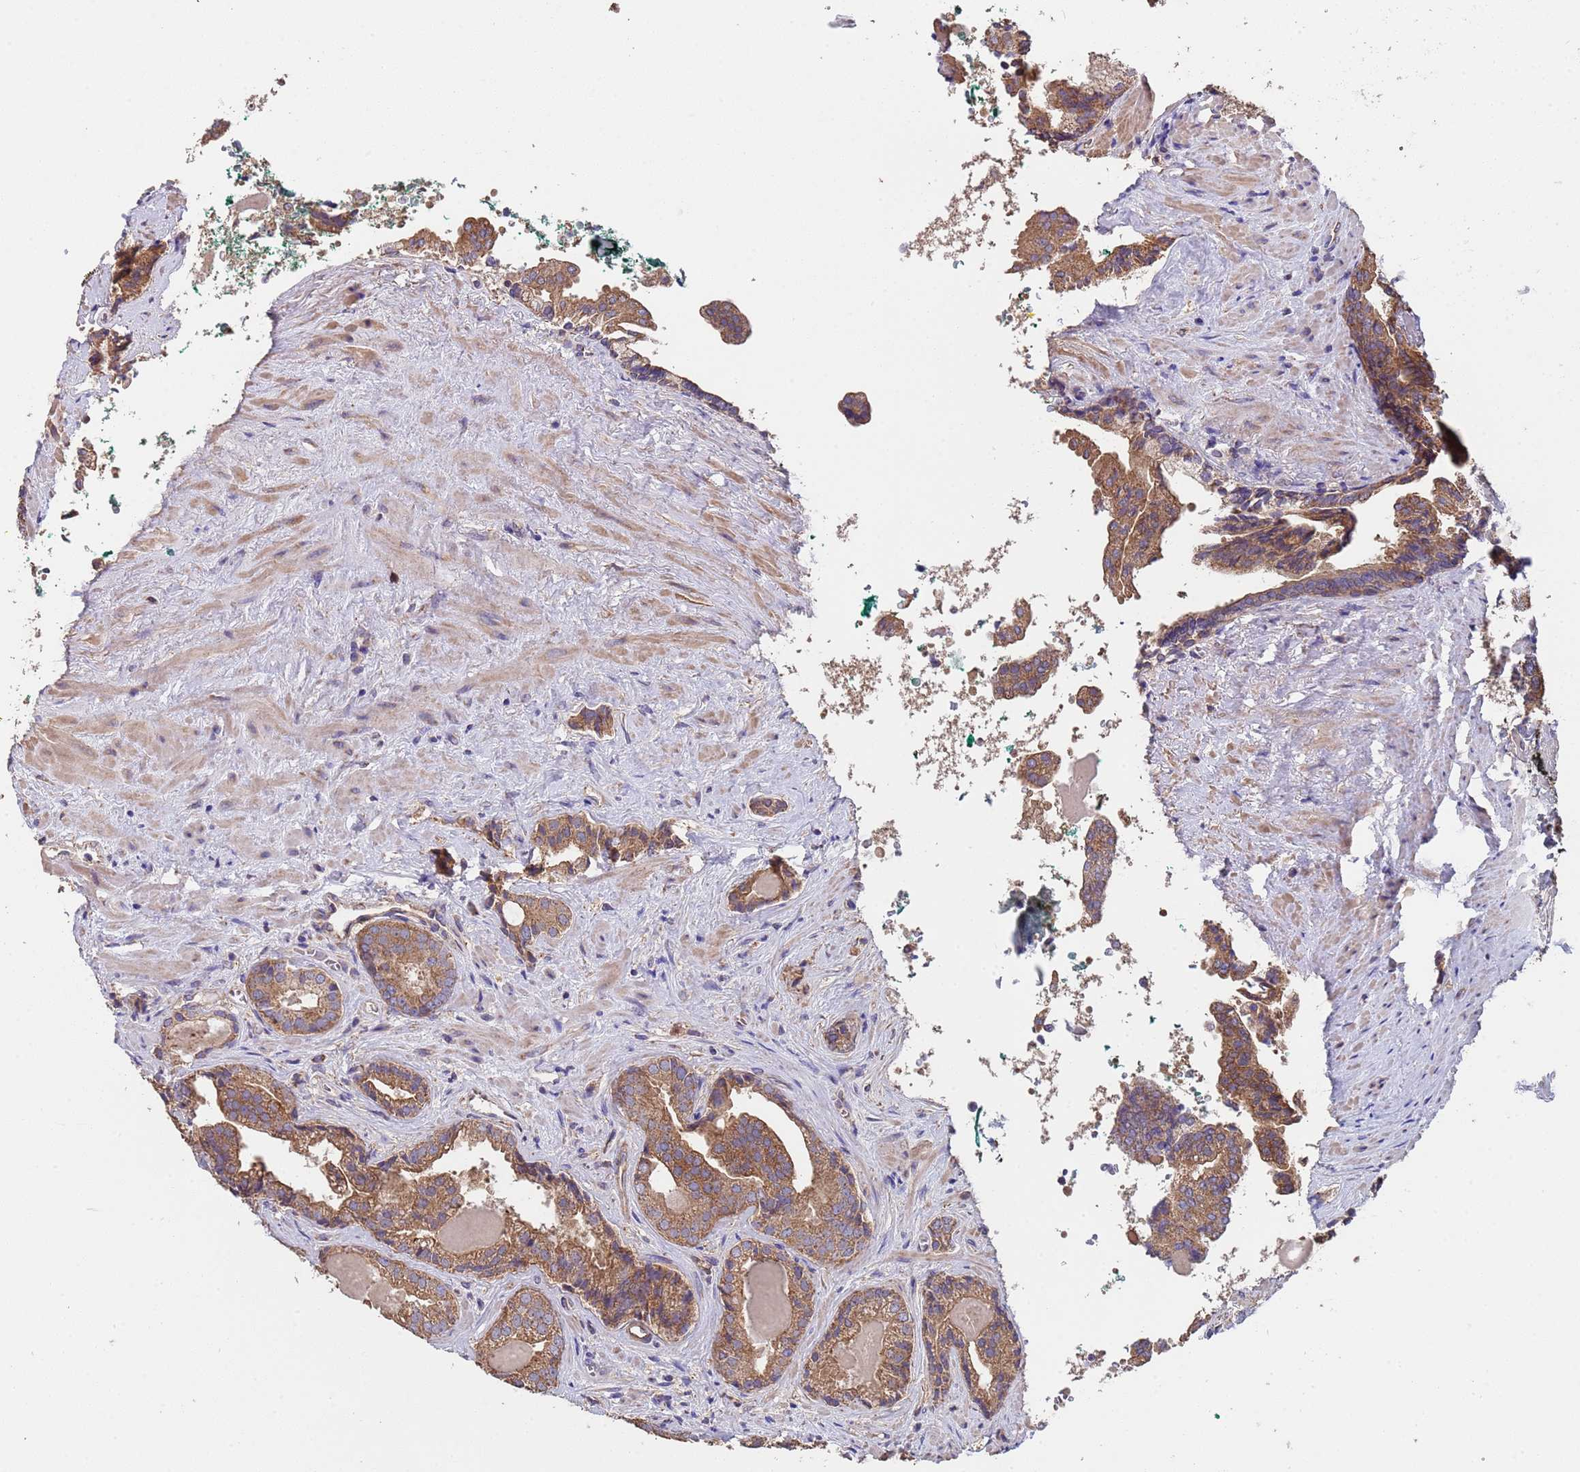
{"staining": {"intensity": "moderate", "quantity": ">75%", "location": "cytoplasmic/membranous"}, "tissue": "prostate cancer", "cell_type": "Tumor cells", "image_type": "cancer", "snomed": [{"axis": "morphology", "description": "Adenocarcinoma, High grade"}, {"axis": "topography", "description": "Prostate"}], "caption": "IHC histopathology image of neoplastic tissue: high-grade adenocarcinoma (prostate) stained using immunohistochemistry (IHC) demonstrates medium levels of moderate protein expression localized specifically in the cytoplasmic/membranous of tumor cells, appearing as a cytoplasmic/membranous brown color.", "gene": "EEF1AKMT1", "patient": {"sex": "male", "age": 60}}